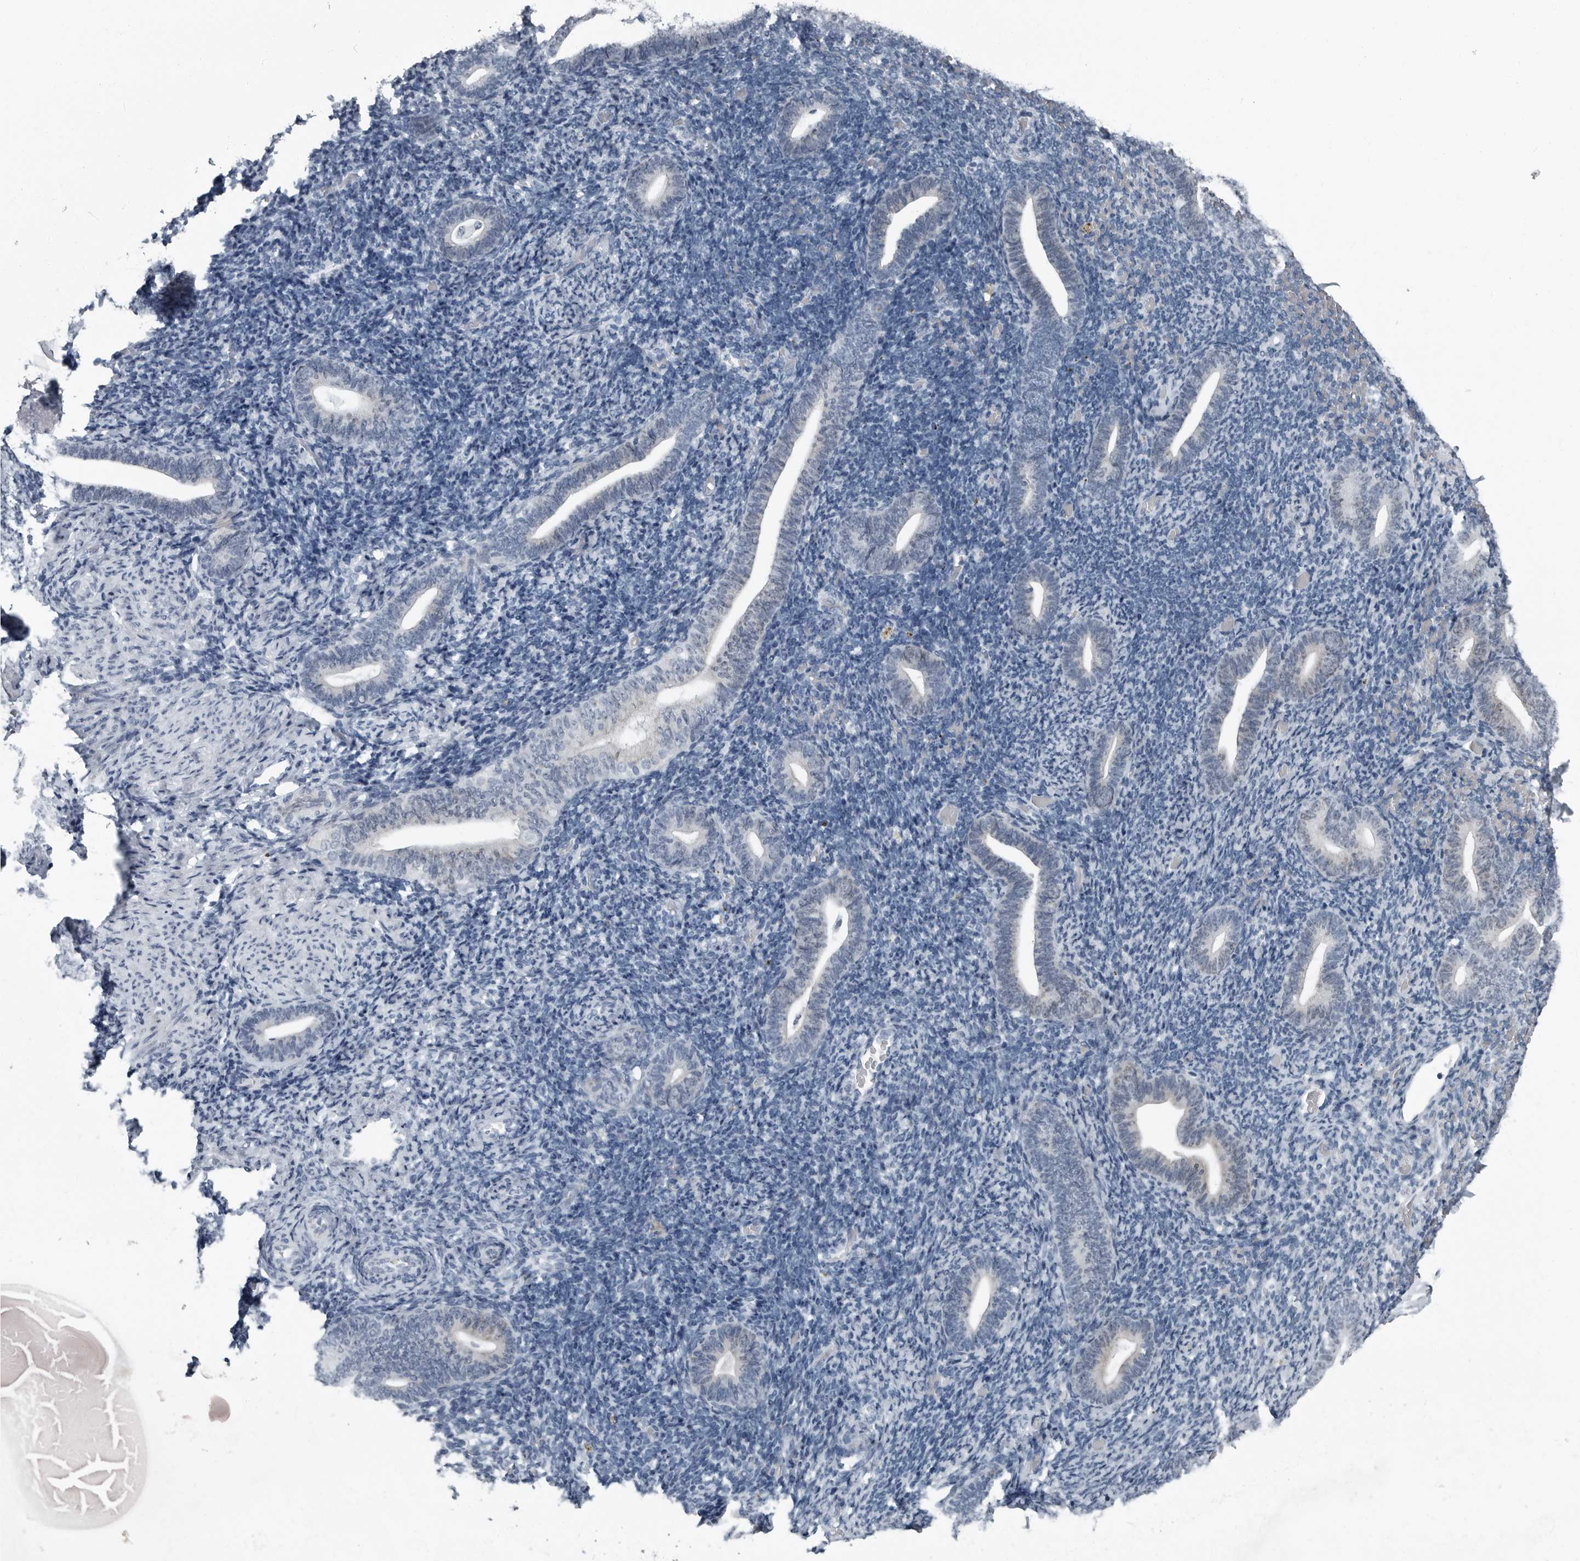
{"staining": {"intensity": "negative", "quantity": "none", "location": "none"}, "tissue": "endometrium", "cell_type": "Cells in endometrial stroma", "image_type": "normal", "snomed": [{"axis": "morphology", "description": "Normal tissue, NOS"}, {"axis": "topography", "description": "Endometrium"}], "caption": "Unremarkable endometrium was stained to show a protein in brown. There is no significant expression in cells in endometrial stroma. (DAB (3,3'-diaminobenzidine) immunohistochemistry (IHC) visualized using brightfield microscopy, high magnification).", "gene": "PDCD11", "patient": {"sex": "female", "age": 51}}